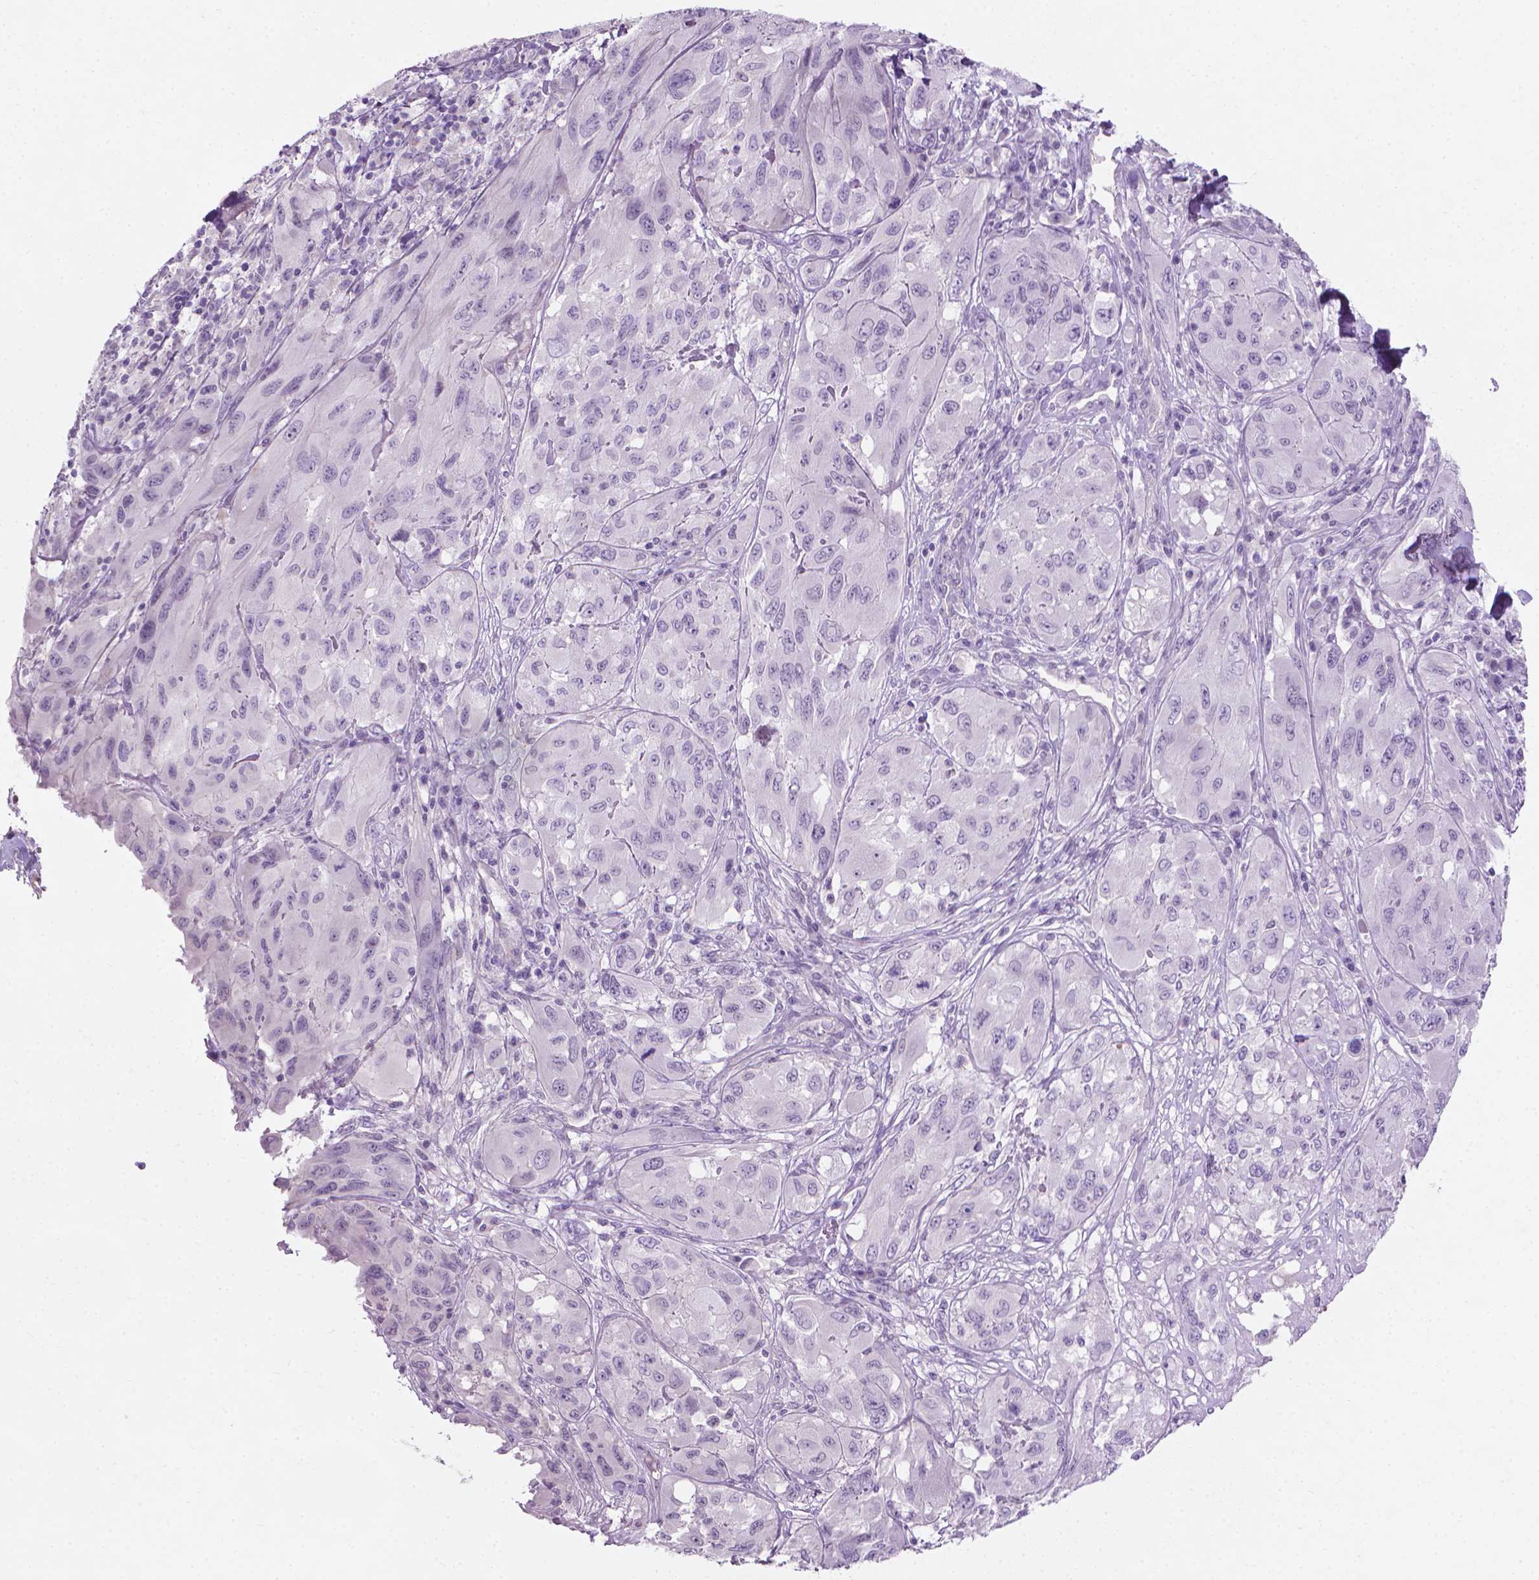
{"staining": {"intensity": "negative", "quantity": "none", "location": "none"}, "tissue": "melanoma", "cell_type": "Tumor cells", "image_type": "cancer", "snomed": [{"axis": "morphology", "description": "Malignant melanoma, NOS"}, {"axis": "topography", "description": "Skin"}], "caption": "Human malignant melanoma stained for a protein using IHC shows no positivity in tumor cells.", "gene": "KRT73", "patient": {"sex": "female", "age": 91}}